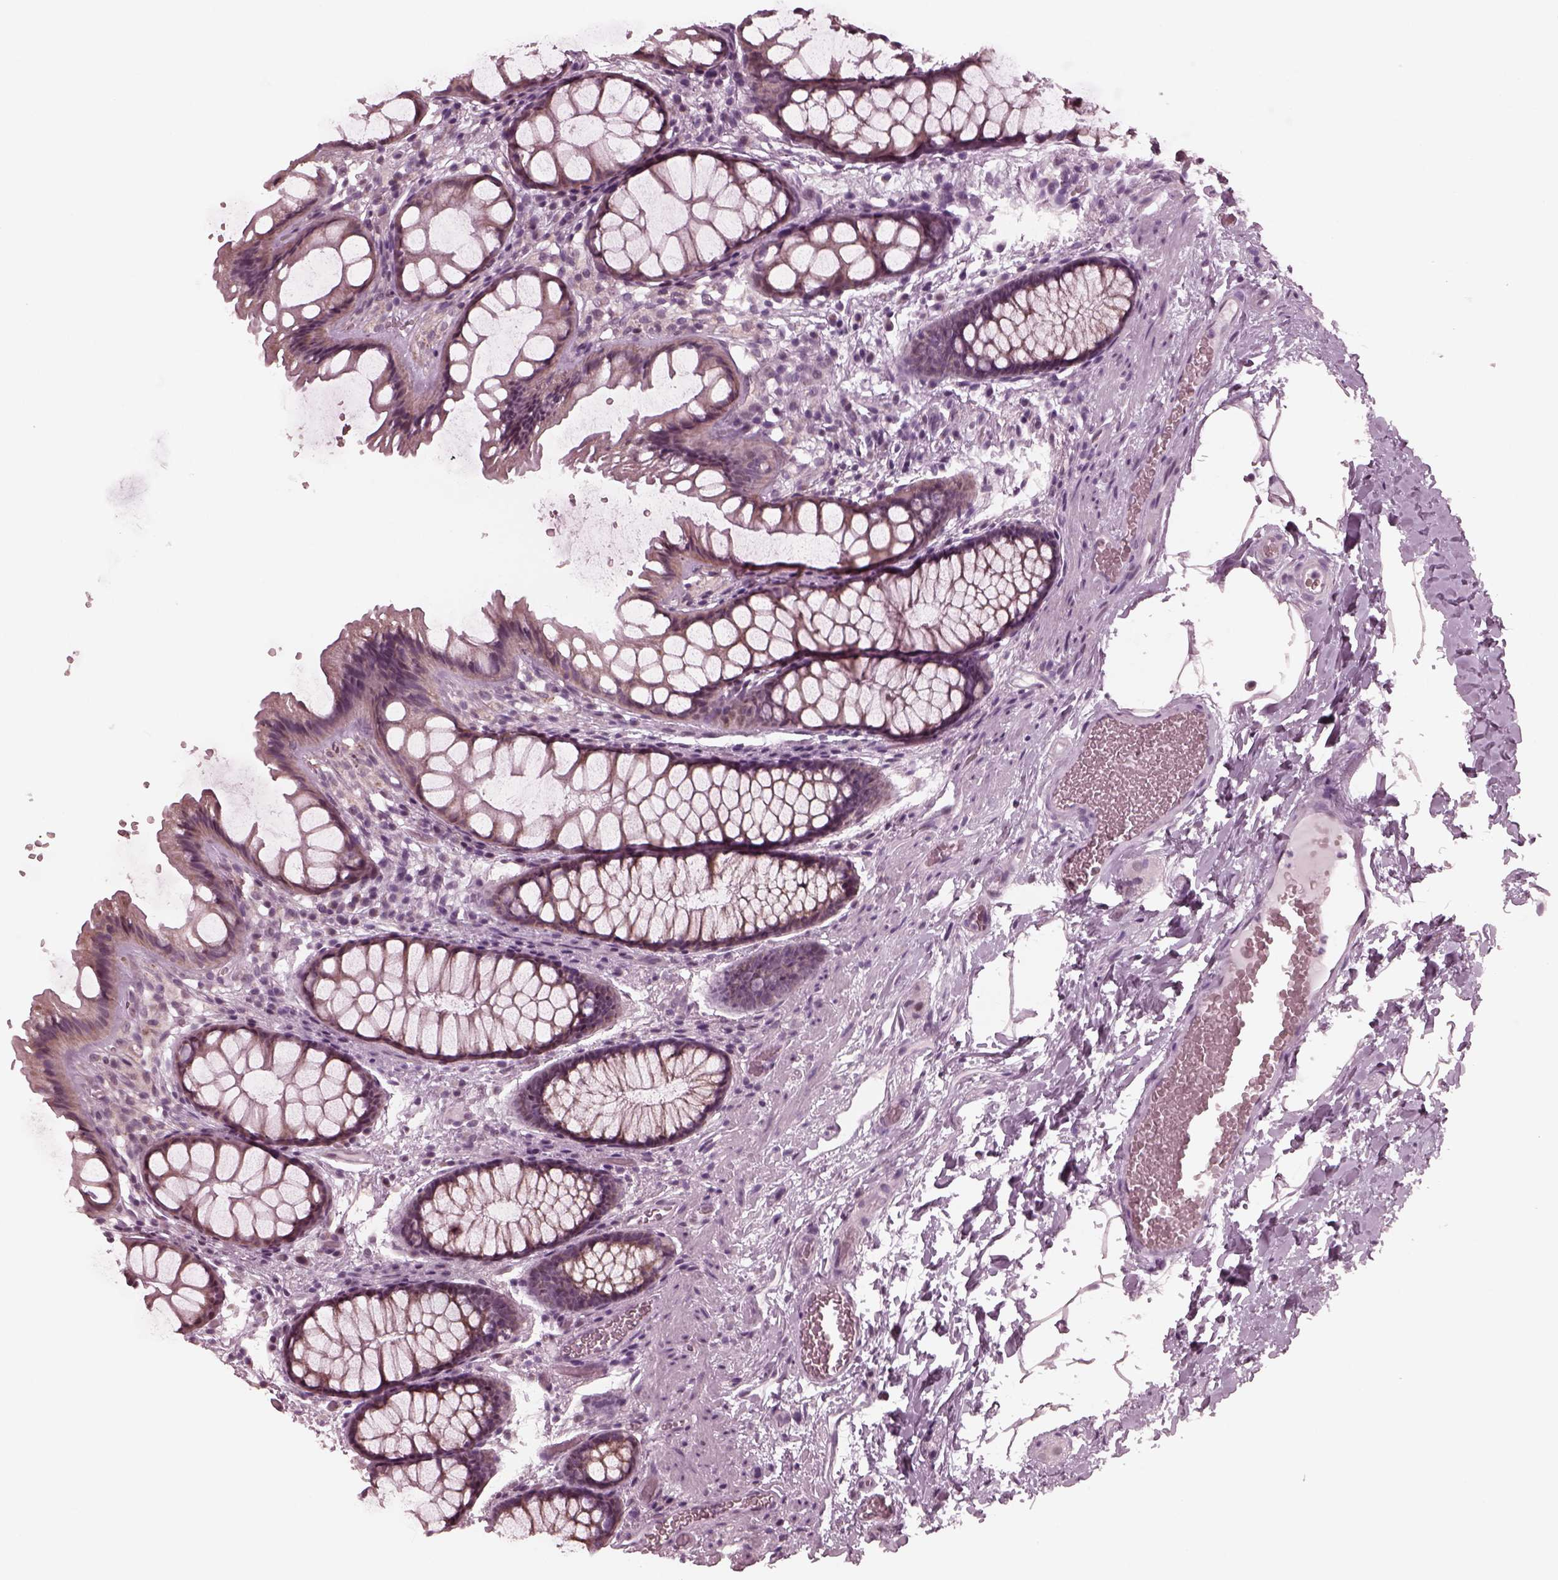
{"staining": {"intensity": "weak", "quantity": "25%-75%", "location": "cytoplasmic/membranous"}, "tissue": "rectum", "cell_type": "Glandular cells", "image_type": "normal", "snomed": [{"axis": "morphology", "description": "Normal tissue, NOS"}, {"axis": "topography", "description": "Rectum"}], "caption": "A brown stain shows weak cytoplasmic/membranous staining of a protein in glandular cells of unremarkable rectum.", "gene": "CELSR3", "patient": {"sex": "female", "age": 62}}